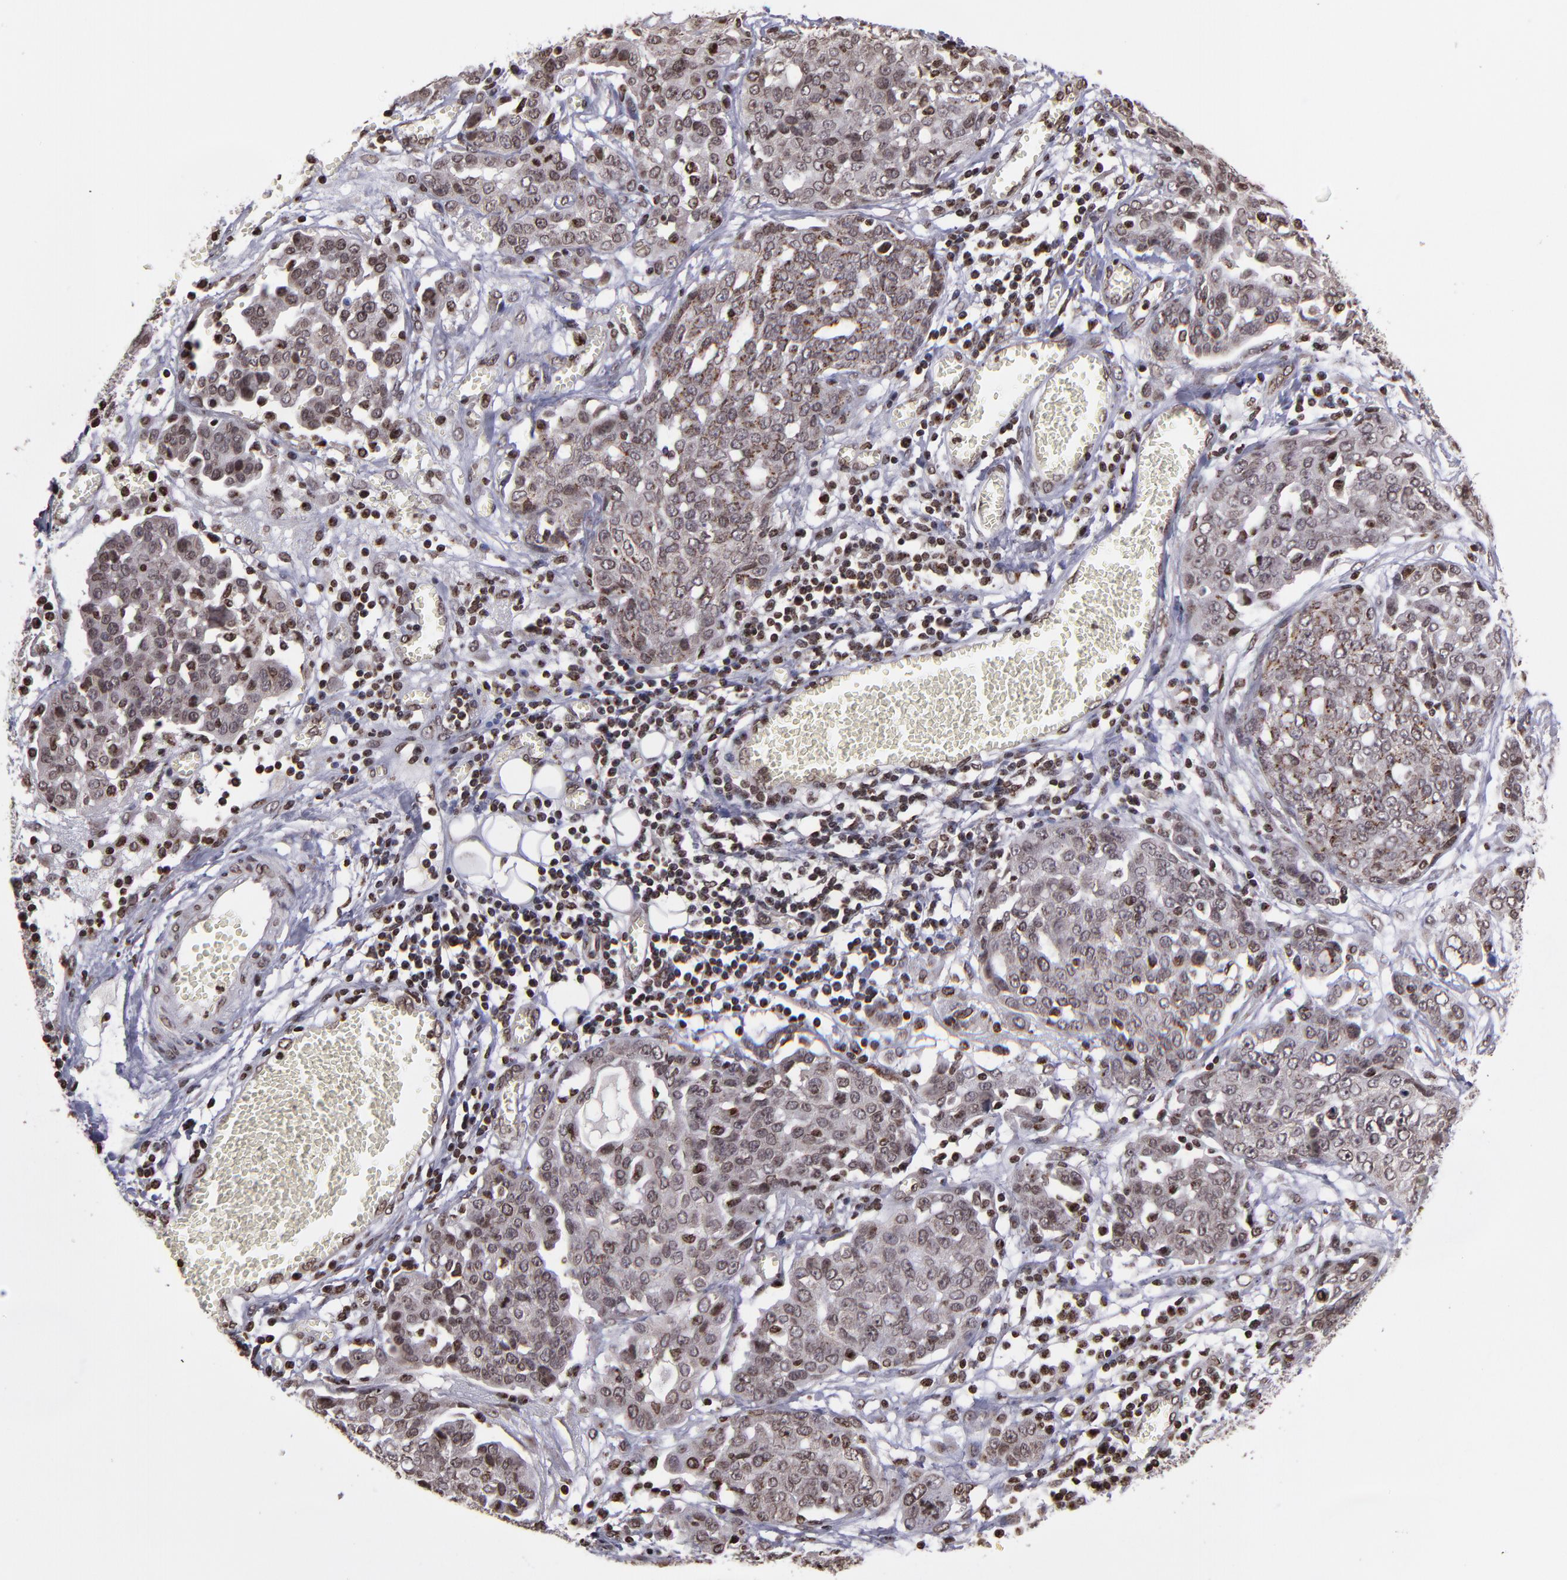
{"staining": {"intensity": "moderate", "quantity": ">75%", "location": "cytoplasmic/membranous,nuclear"}, "tissue": "ovarian cancer", "cell_type": "Tumor cells", "image_type": "cancer", "snomed": [{"axis": "morphology", "description": "Cystadenocarcinoma, serous, NOS"}, {"axis": "topography", "description": "Soft tissue"}, {"axis": "topography", "description": "Ovary"}], "caption": "Immunohistochemical staining of human ovarian cancer exhibits medium levels of moderate cytoplasmic/membranous and nuclear protein expression in about >75% of tumor cells.", "gene": "CSDC2", "patient": {"sex": "female", "age": 57}}